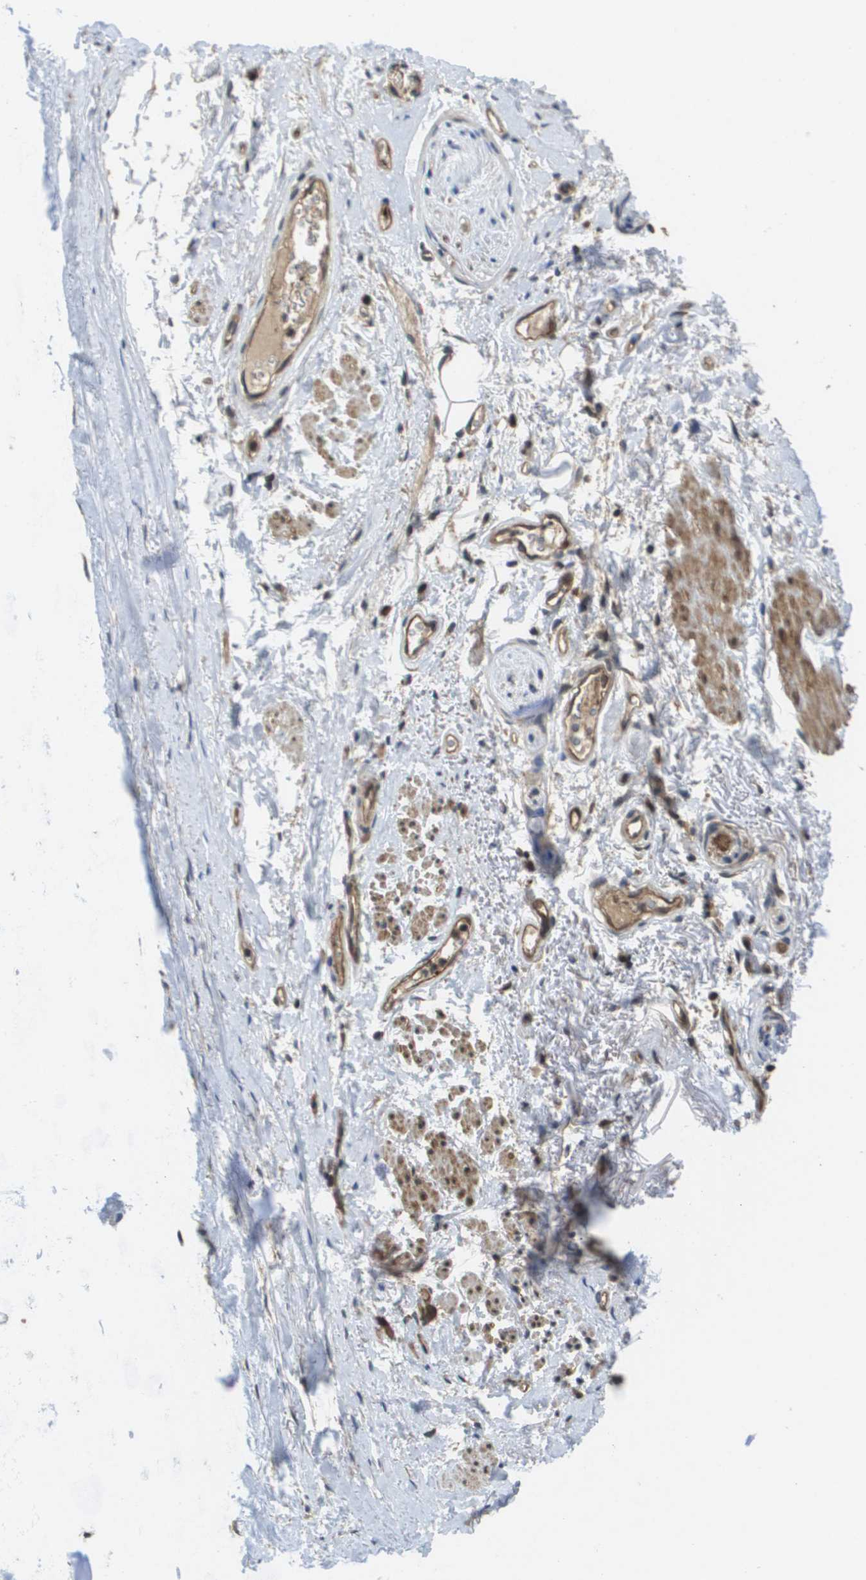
{"staining": {"intensity": "weak", "quantity": "25%-75%", "location": "cytoplasmic/membranous"}, "tissue": "adipose tissue", "cell_type": "Adipocytes", "image_type": "normal", "snomed": [{"axis": "morphology", "description": "Normal tissue, NOS"}, {"axis": "topography", "description": "Cartilage tissue"}, {"axis": "topography", "description": "Bronchus"}], "caption": "Immunohistochemistry (IHC) (DAB) staining of normal adipose tissue exhibits weak cytoplasmic/membranous protein staining in approximately 25%-75% of adipocytes. (Brightfield microscopy of DAB IHC at high magnification).", "gene": "RBM38", "patient": {"sex": "female", "age": 73}}